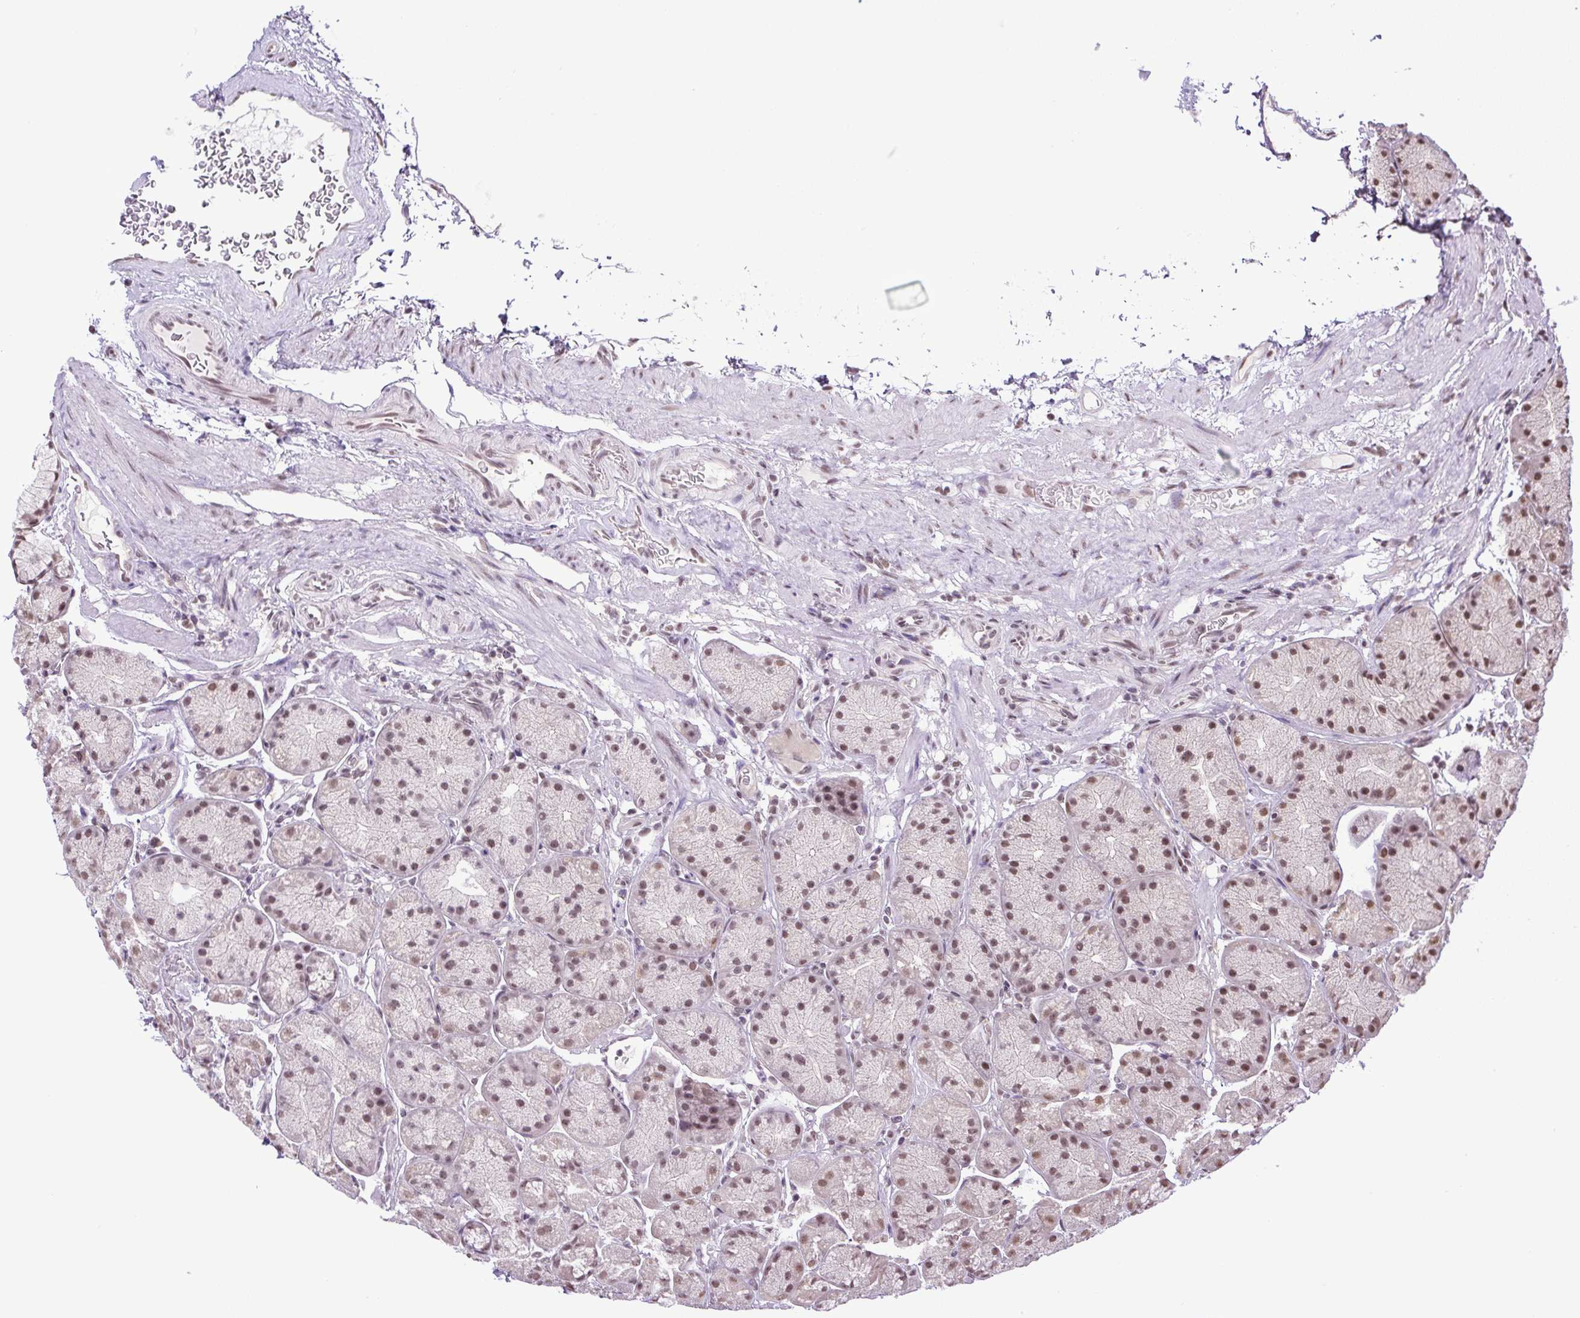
{"staining": {"intensity": "moderate", "quantity": ">75%", "location": "nuclear"}, "tissue": "stomach", "cell_type": "Glandular cells", "image_type": "normal", "snomed": [{"axis": "morphology", "description": "Normal tissue, NOS"}, {"axis": "topography", "description": "Stomach, lower"}], "caption": "The micrograph displays a brown stain indicating the presence of a protein in the nuclear of glandular cells in stomach. (DAB IHC, brown staining for protein, blue staining for nuclei).", "gene": "SGTA", "patient": {"sex": "male", "age": 67}}